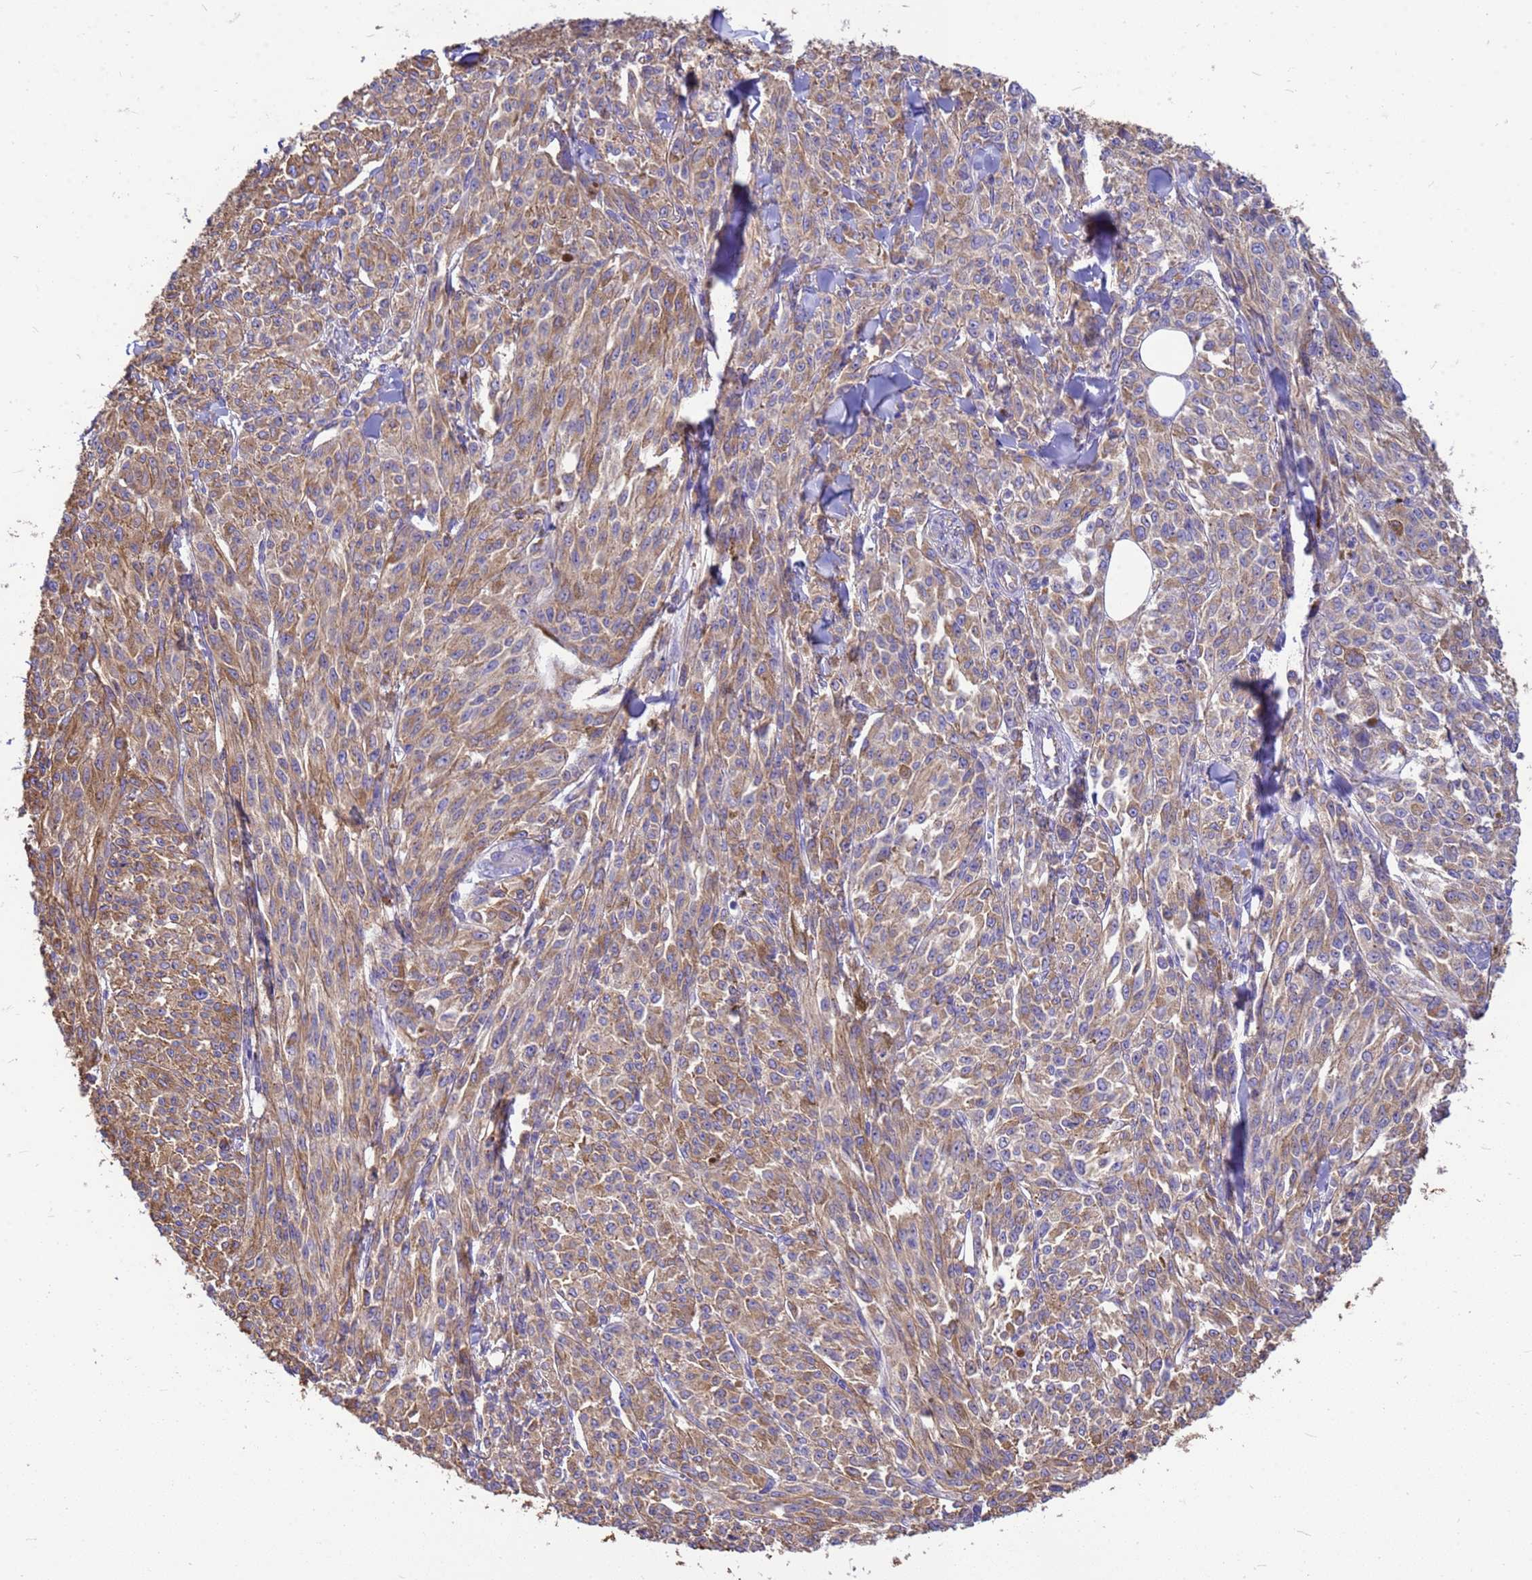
{"staining": {"intensity": "moderate", "quantity": ">75%", "location": "cytoplasmic/membranous"}, "tissue": "melanoma", "cell_type": "Tumor cells", "image_type": "cancer", "snomed": [{"axis": "morphology", "description": "Malignant melanoma, NOS"}, {"axis": "topography", "description": "Skin"}], "caption": "A medium amount of moderate cytoplasmic/membranous positivity is seen in about >75% of tumor cells in malignant melanoma tissue.", "gene": "TUBB1", "patient": {"sex": "female", "age": 52}}